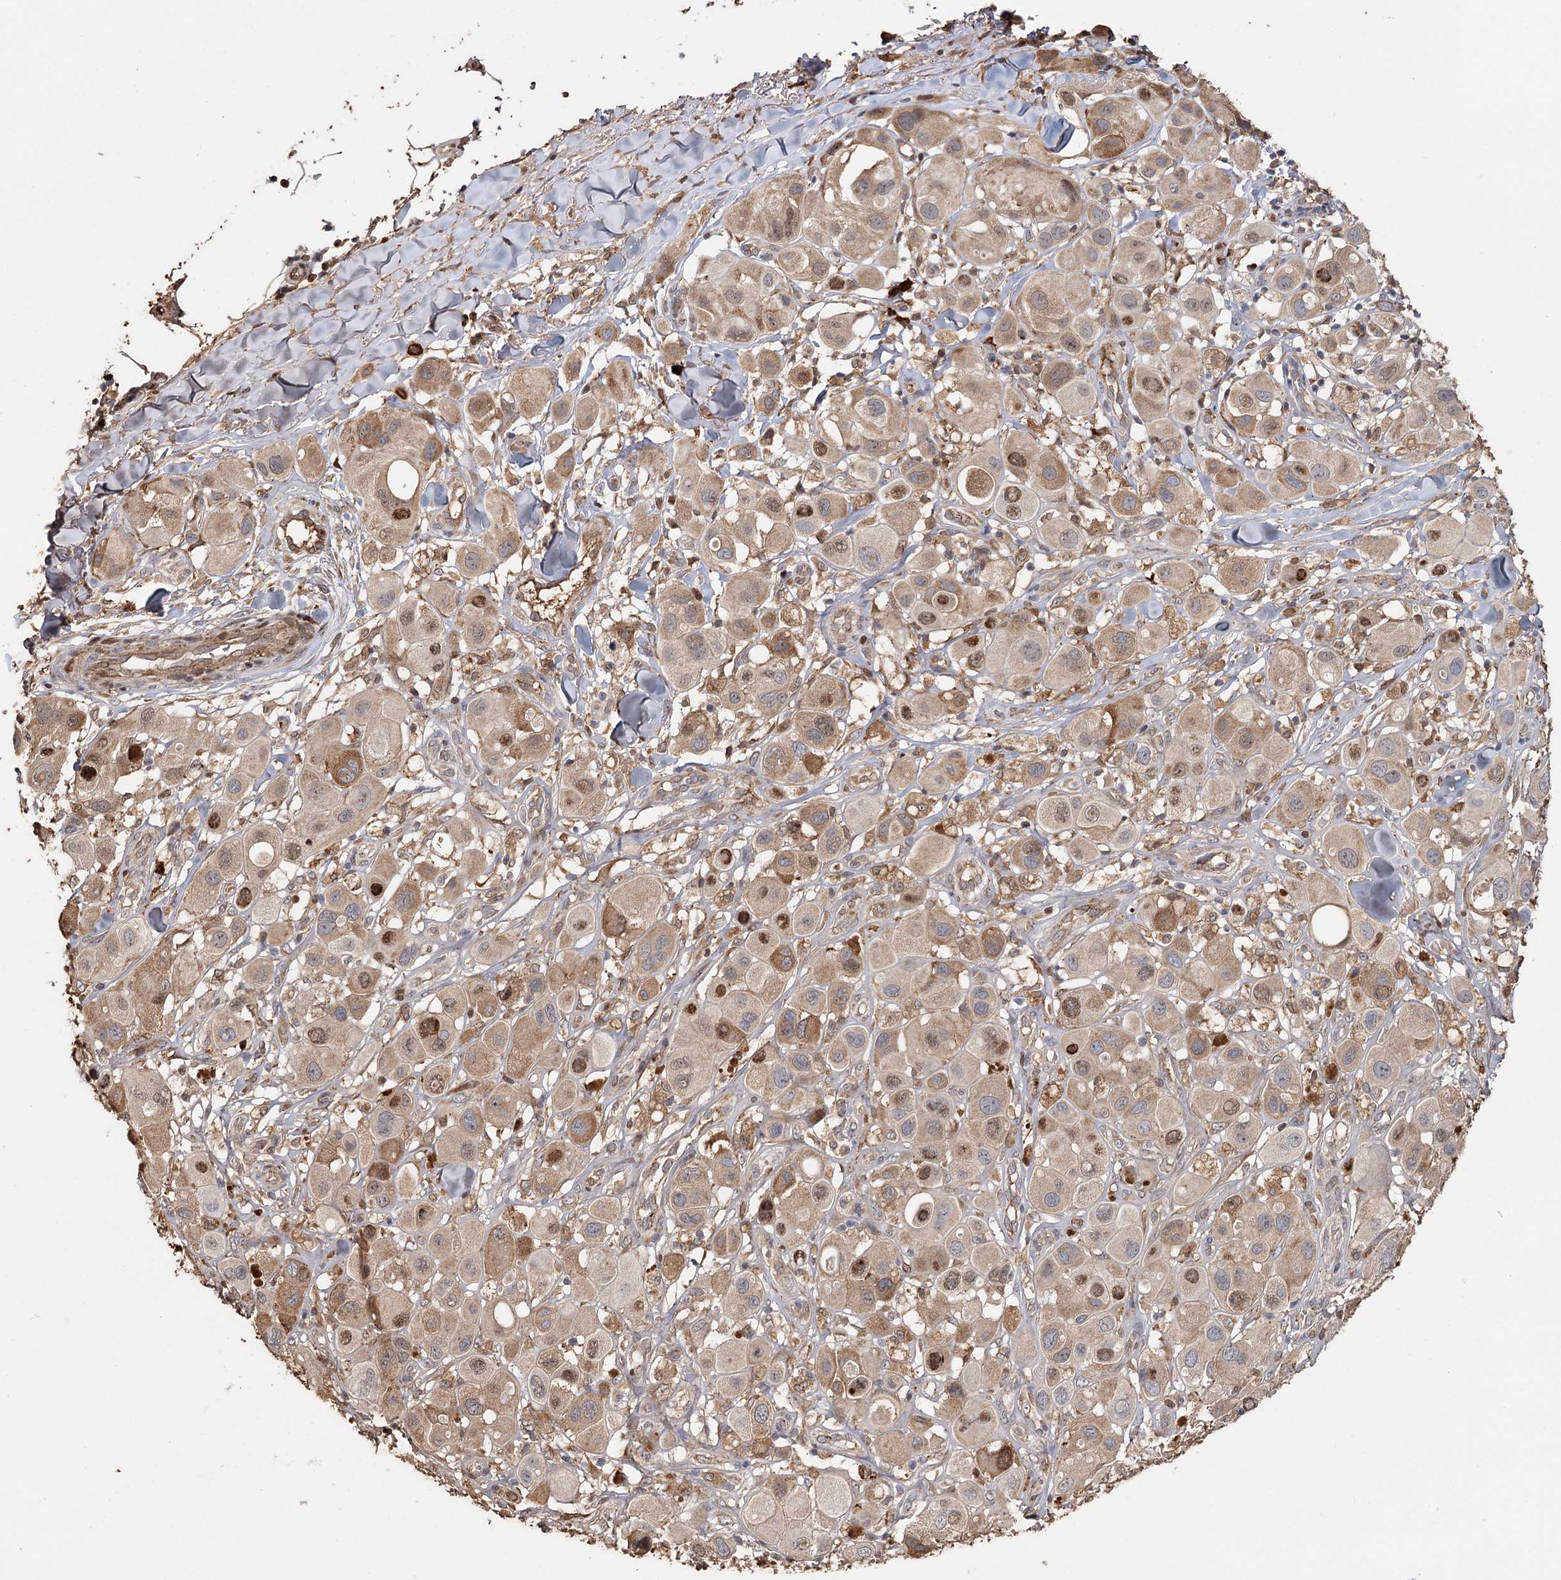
{"staining": {"intensity": "moderate", "quantity": ">75%", "location": "cytoplasmic/membranous,nuclear"}, "tissue": "melanoma", "cell_type": "Tumor cells", "image_type": "cancer", "snomed": [{"axis": "morphology", "description": "Malignant melanoma, Metastatic site"}, {"axis": "topography", "description": "Skin"}], "caption": "DAB immunohistochemical staining of melanoma exhibits moderate cytoplasmic/membranous and nuclear protein expression in approximately >75% of tumor cells.", "gene": "SYVN1", "patient": {"sex": "male", "age": 41}}